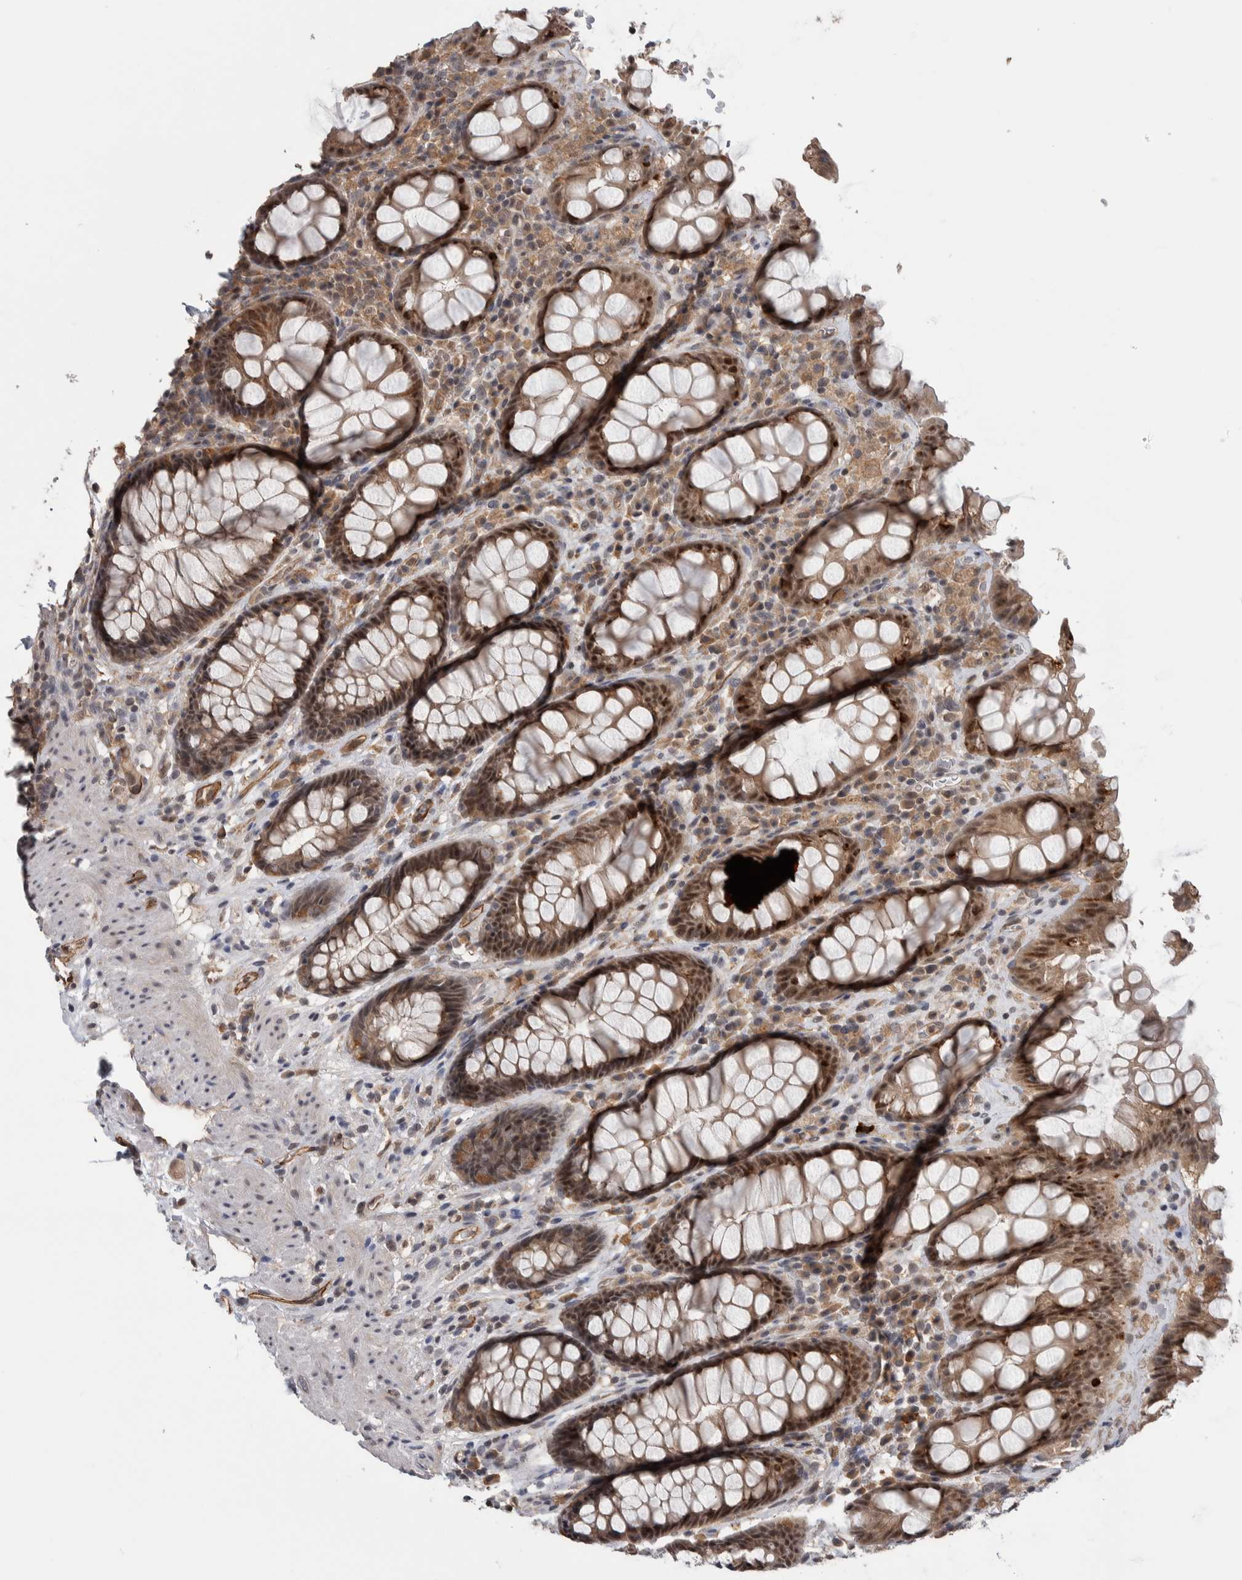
{"staining": {"intensity": "moderate", "quantity": ">75%", "location": "cytoplasmic/membranous,nuclear"}, "tissue": "rectum", "cell_type": "Glandular cells", "image_type": "normal", "snomed": [{"axis": "morphology", "description": "Normal tissue, NOS"}, {"axis": "topography", "description": "Rectum"}], "caption": "Immunohistochemistry of benign rectum demonstrates medium levels of moderate cytoplasmic/membranous,nuclear staining in approximately >75% of glandular cells.", "gene": "PRDM4", "patient": {"sex": "male", "age": 64}}